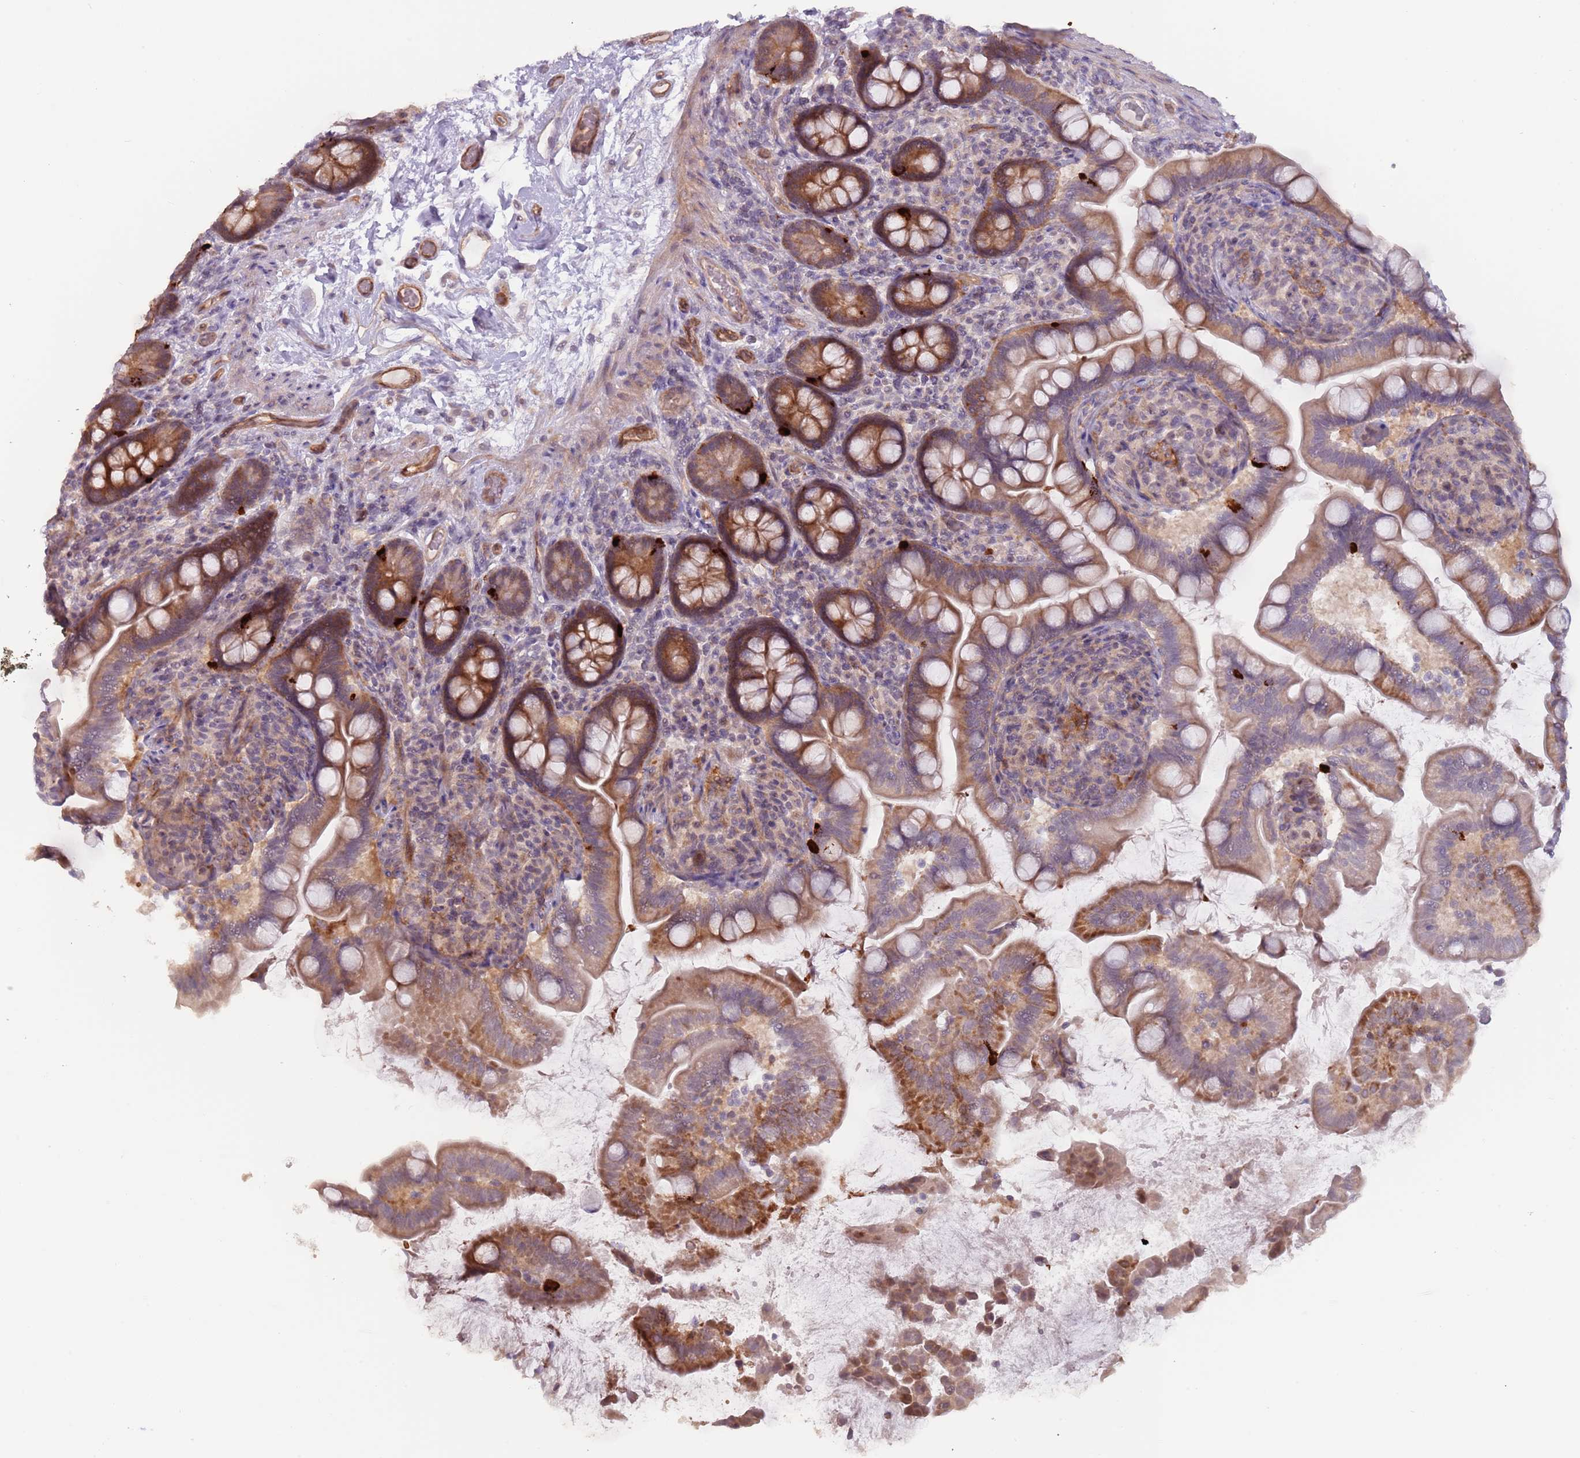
{"staining": {"intensity": "strong", "quantity": ">75%", "location": "cytoplasmic/membranous"}, "tissue": "small intestine", "cell_type": "Glandular cells", "image_type": "normal", "snomed": [{"axis": "morphology", "description": "Normal tissue, NOS"}, {"axis": "topography", "description": "Small intestine"}], "caption": "Protein positivity by IHC demonstrates strong cytoplasmic/membranous positivity in about >75% of glandular cells in unremarkable small intestine.", "gene": "LDHD", "patient": {"sex": "female", "age": 64}}